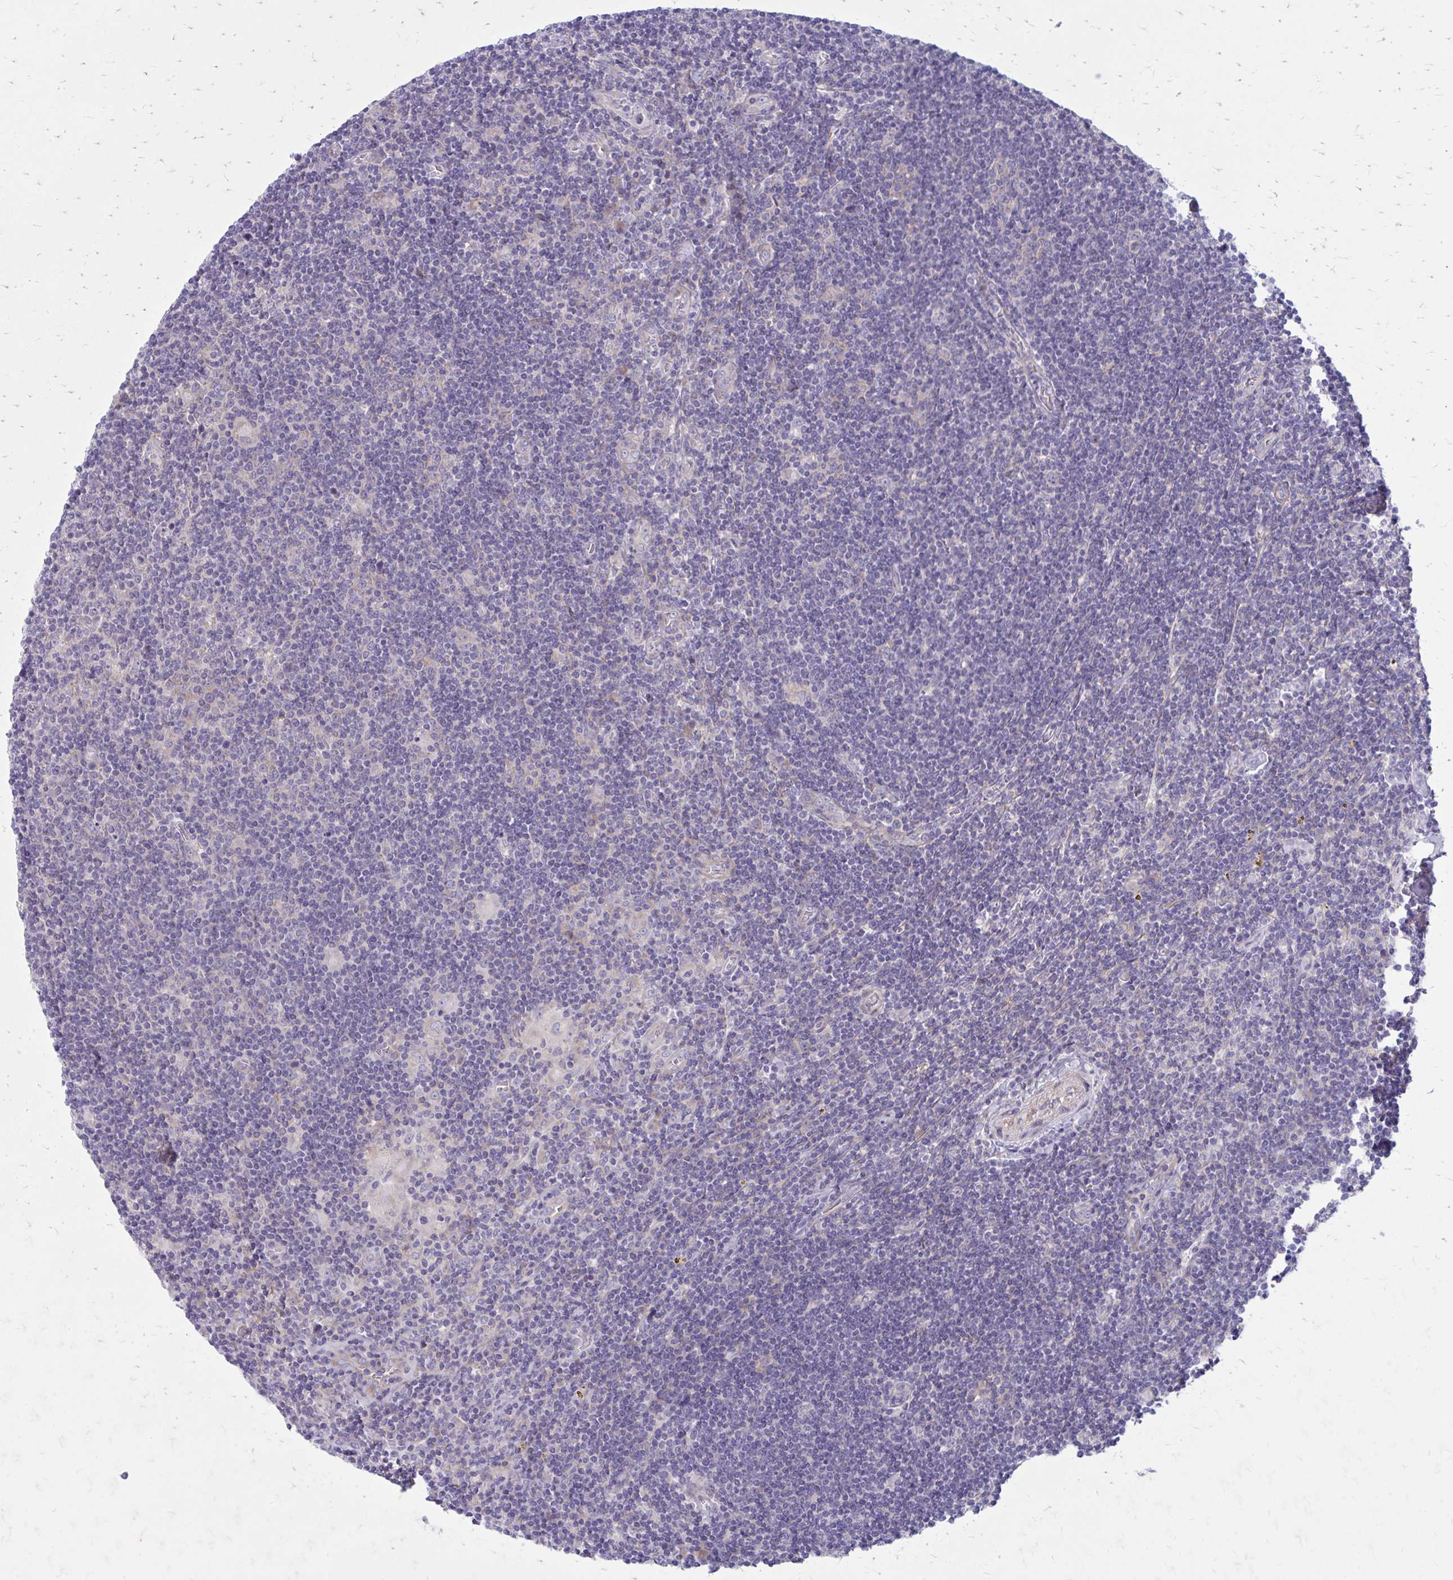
{"staining": {"intensity": "negative", "quantity": "none", "location": "none"}, "tissue": "lymphoma", "cell_type": "Tumor cells", "image_type": "cancer", "snomed": [{"axis": "morphology", "description": "Hodgkin's disease, NOS"}, {"axis": "topography", "description": "Lymph node"}], "caption": "An image of lymphoma stained for a protein shows no brown staining in tumor cells.", "gene": "GIGYF2", "patient": {"sex": "male", "age": 40}}